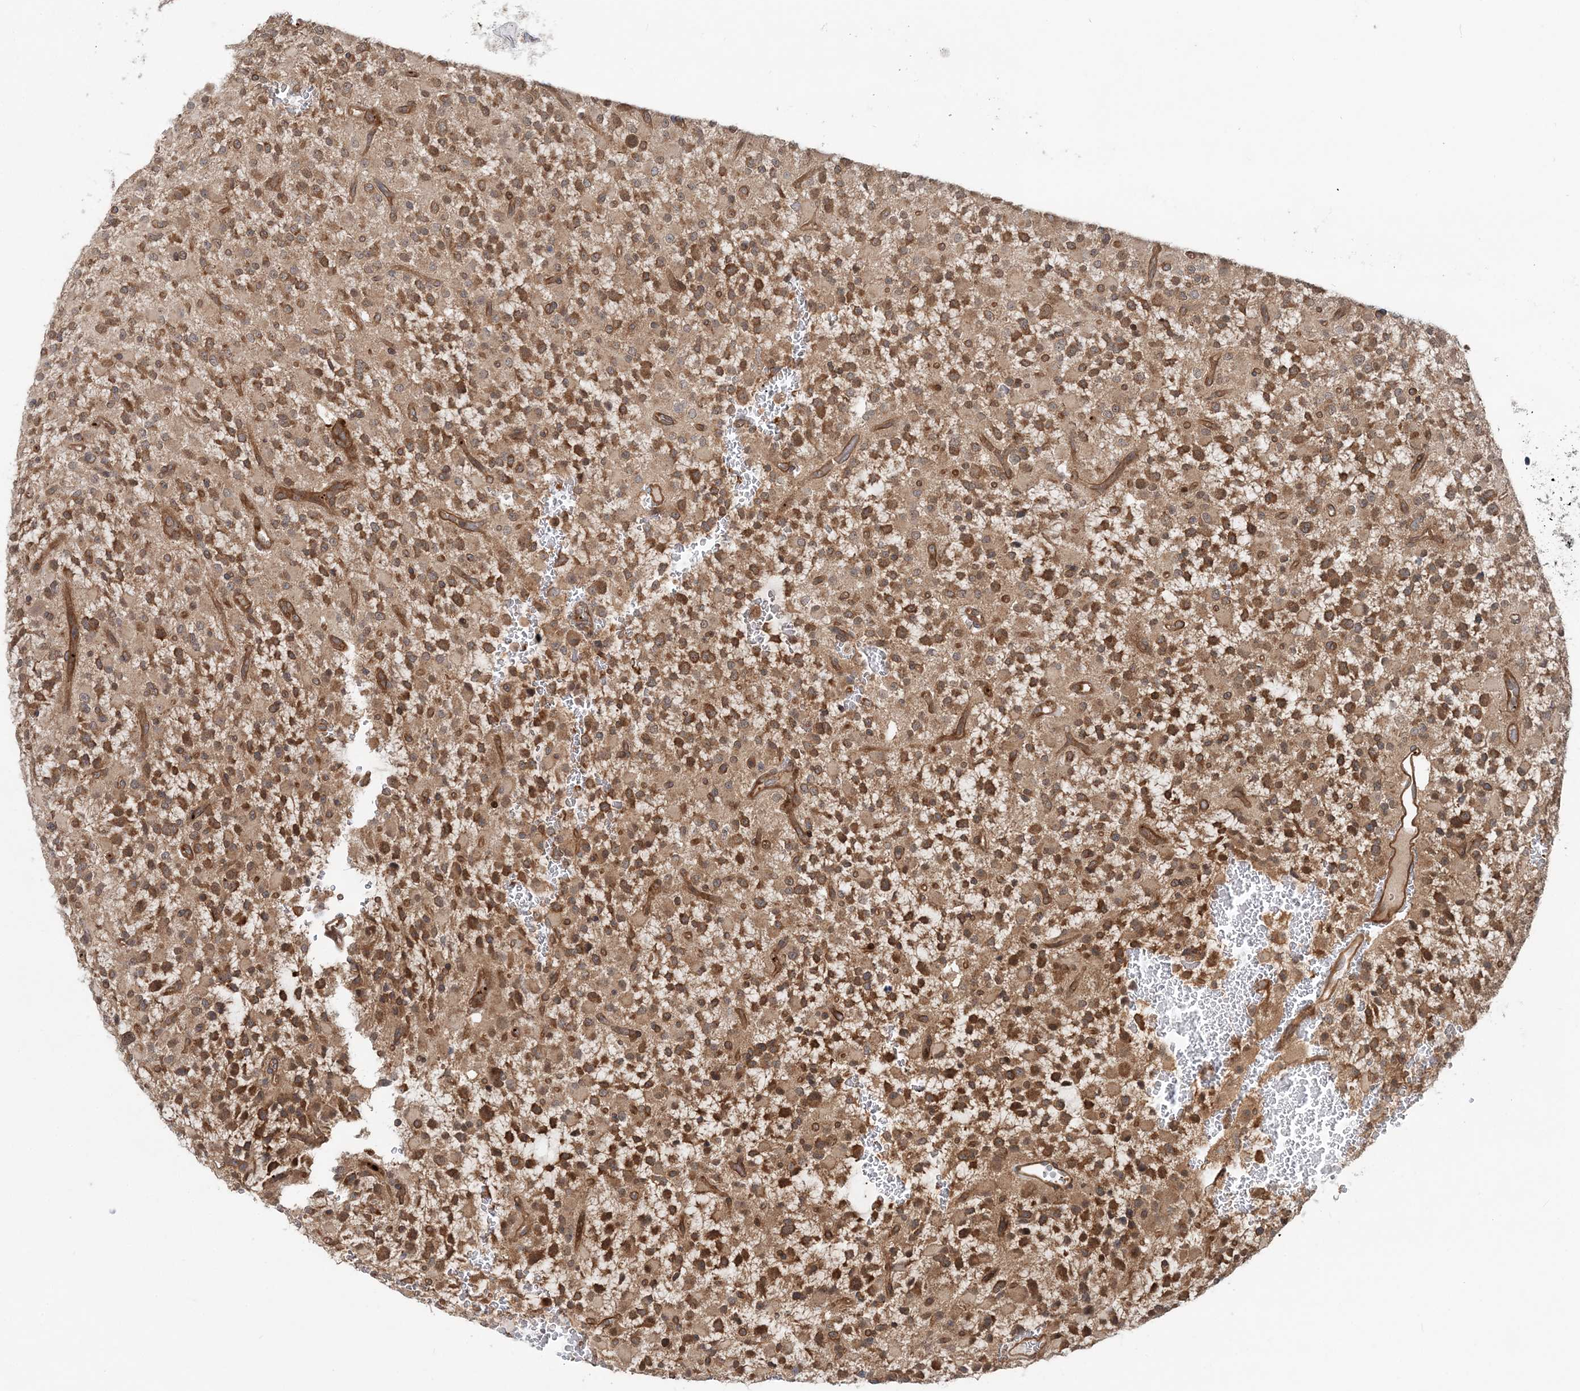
{"staining": {"intensity": "moderate", "quantity": ">75%", "location": "cytoplasmic/membranous"}, "tissue": "glioma", "cell_type": "Tumor cells", "image_type": "cancer", "snomed": [{"axis": "morphology", "description": "Glioma, malignant, High grade"}, {"axis": "topography", "description": "Brain"}], "caption": "This image exhibits immunohistochemistry (IHC) staining of malignant high-grade glioma, with medium moderate cytoplasmic/membranous staining in about >75% of tumor cells.", "gene": "GEMIN5", "patient": {"sex": "male", "age": 34}}